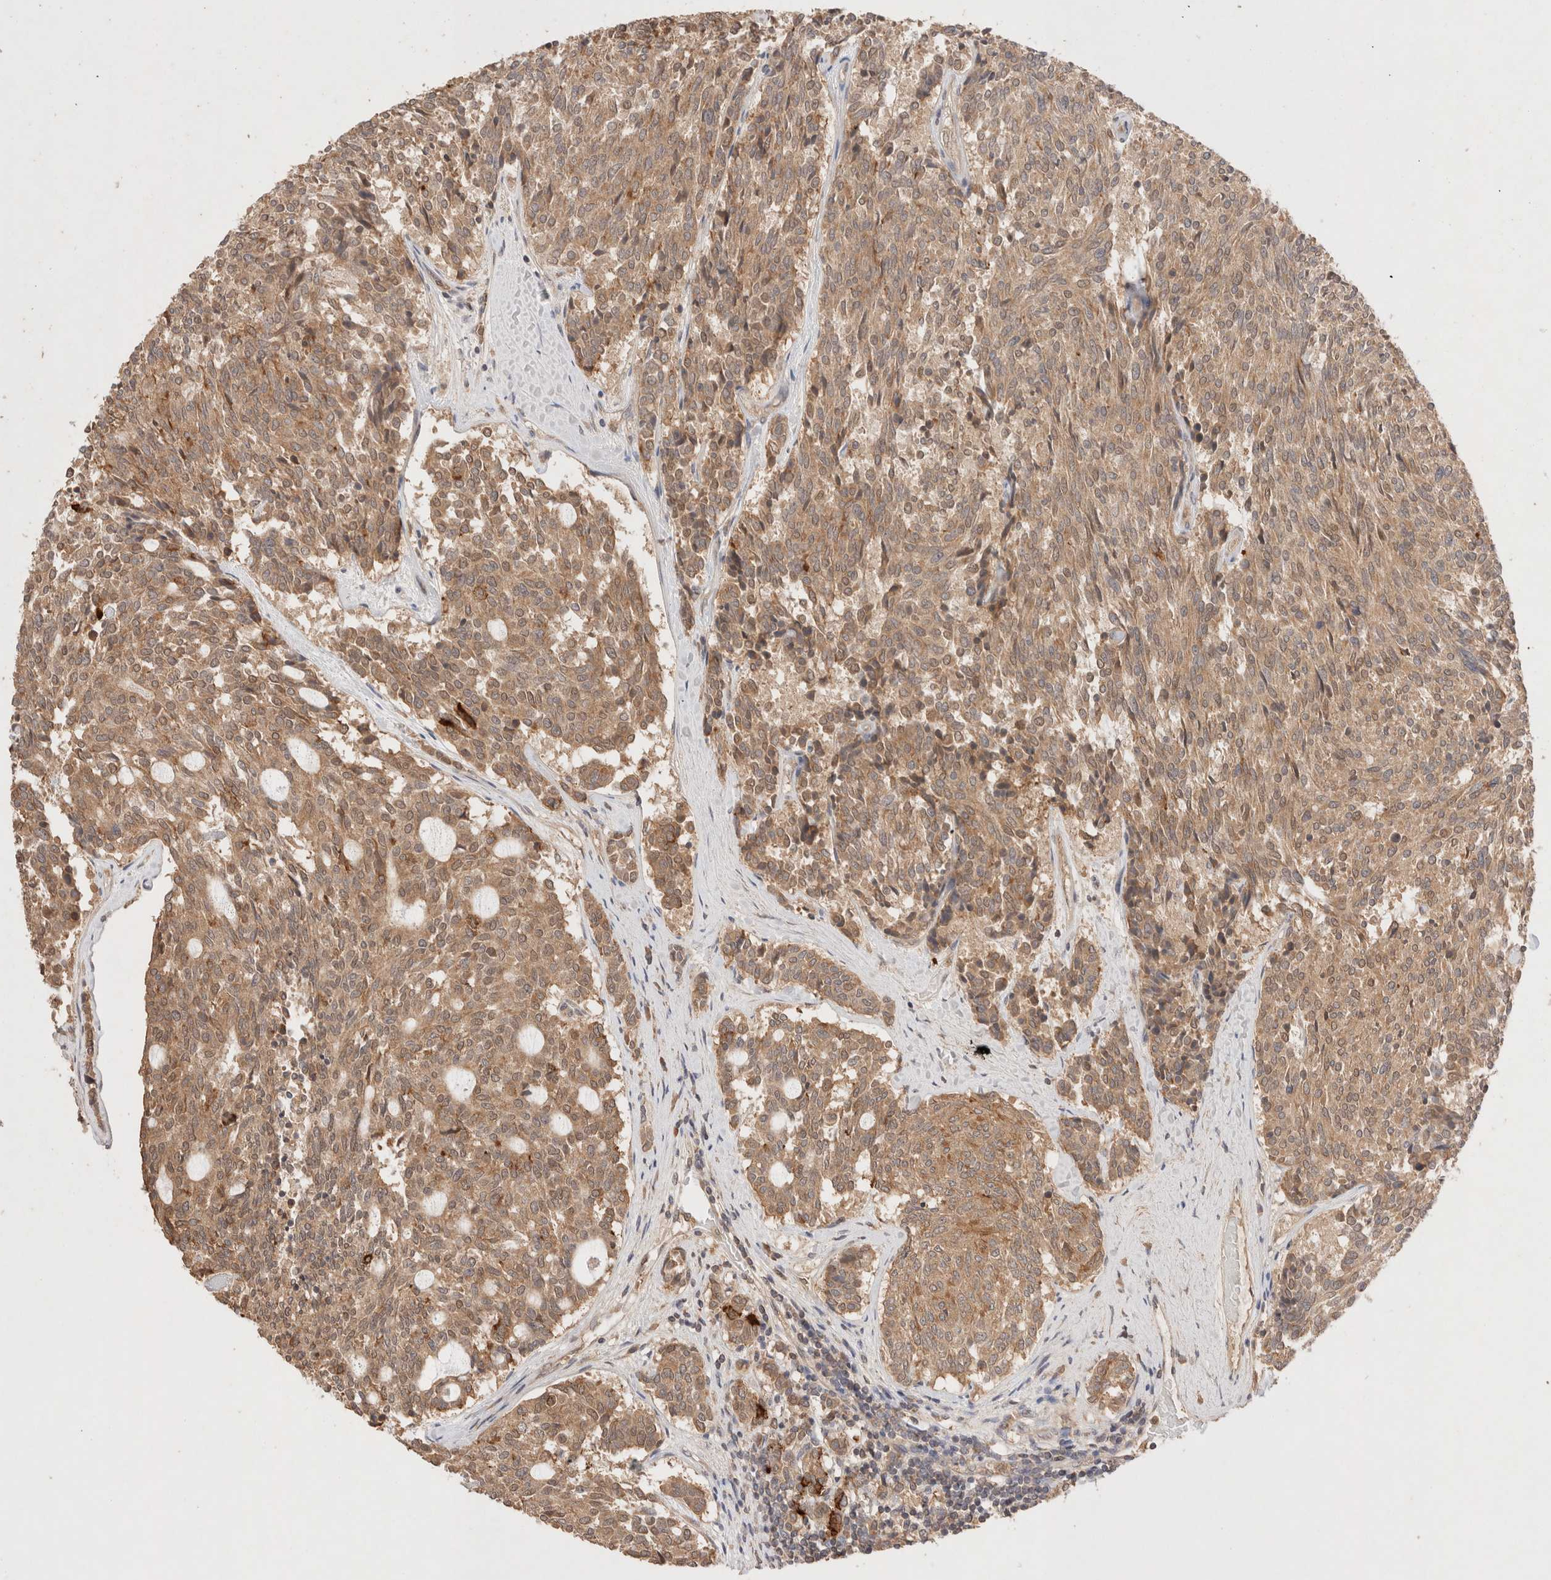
{"staining": {"intensity": "moderate", "quantity": ">75%", "location": "cytoplasmic/membranous"}, "tissue": "carcinoid", "cell_type": "Tumor cells", "image_type": "cancer", "snomed": [{"axis": "morphology", "description": "Carcinoid, malignant, NOS"}, {"axis": "topography", "description": "Pancreas"}], "caption": "This photomicrograph demonstrates malignant carcinoid stained with immunohistochemistry to label a protein in brown. The cytoplasmic/membranous of tumor cells show moderate positivity for the protein. Nuclei are counter-stained blue.", "gene": "CARNMT1", "patient": {"sex": "female", "age": 54}}